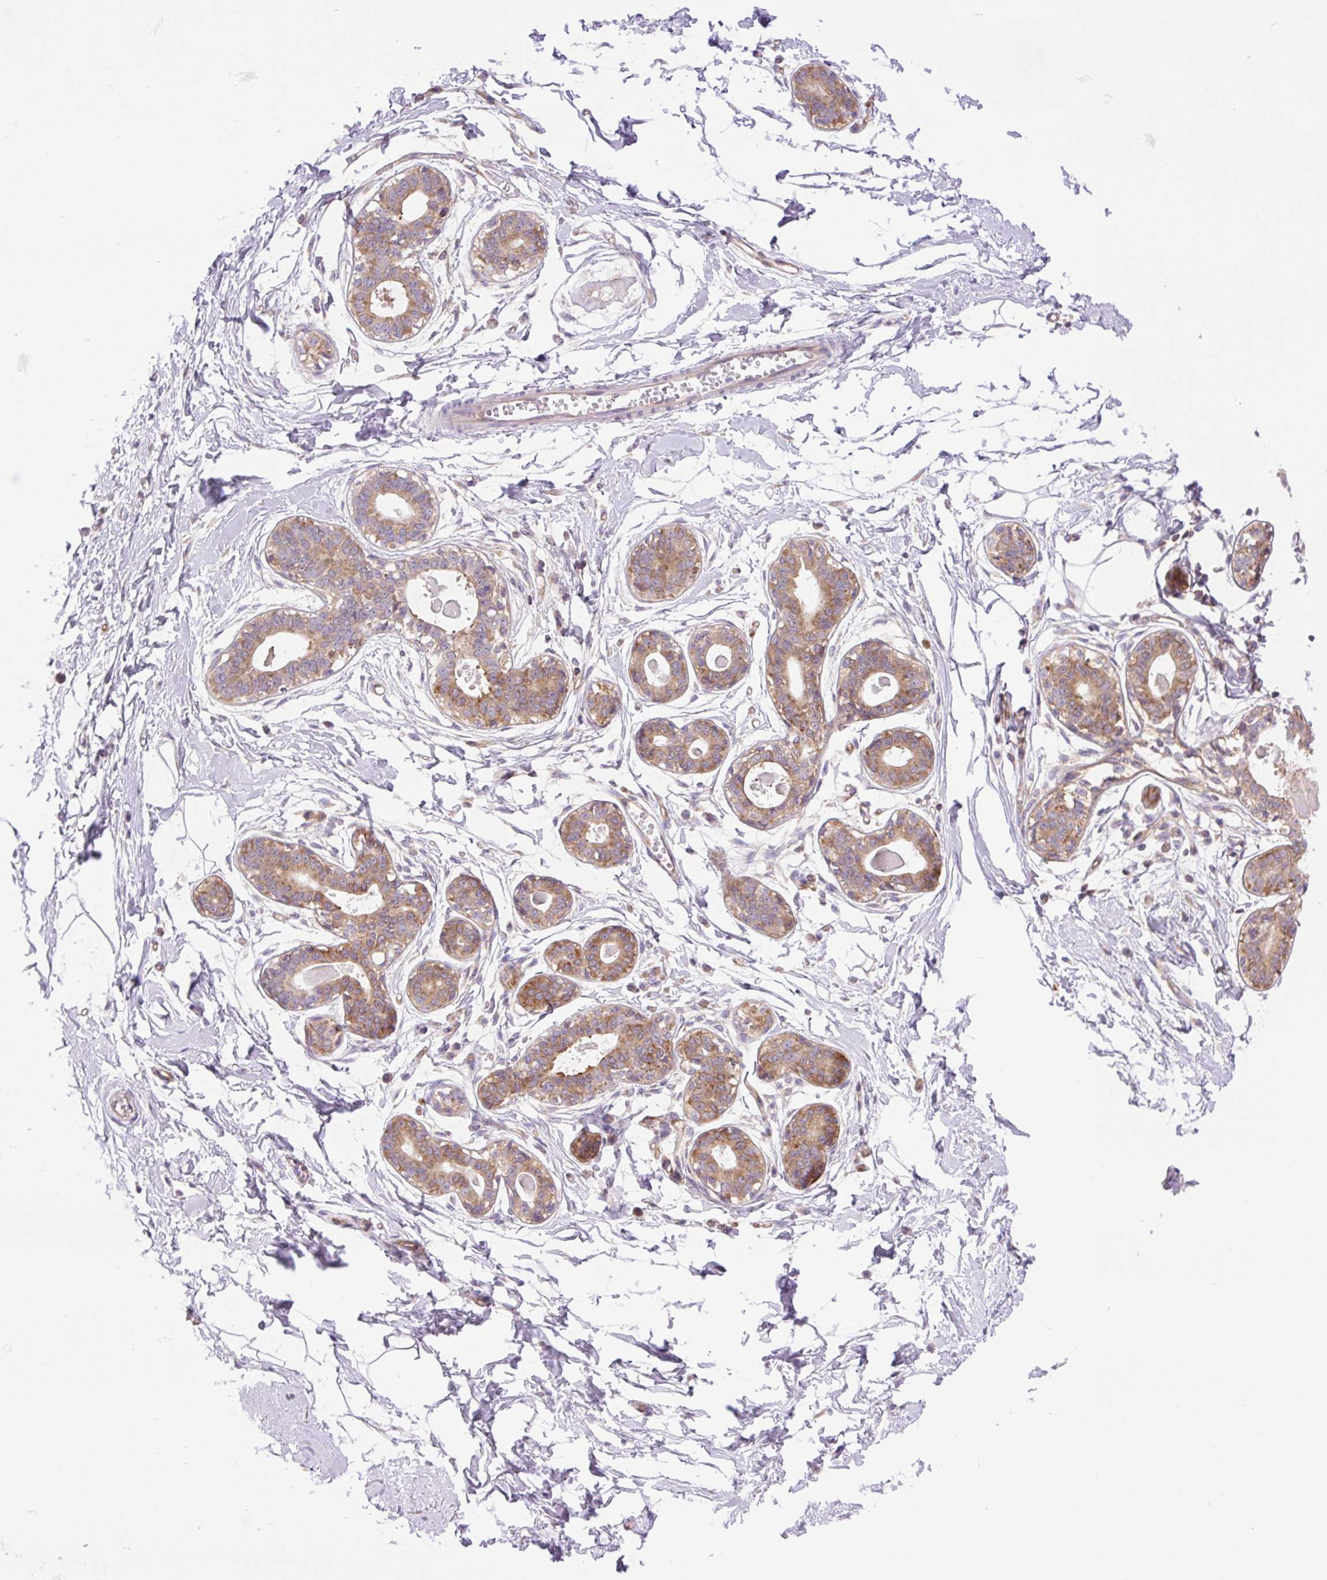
{"staining": {"intensity": "negative", "quantity": "none", "location": "none"}, "tissue": "breast", "cell_type": "Adipocytes", "image_type": "normal", "snomed": [{"axis": "morphology", "description": "Normal tissue, NOS"}, {"axis": "topography", "description": "Breast"}], "caption": "Immunohistochemistry (IHC) of benign human breast reveals no staining in adipocytes.", "gene": "MINK1", "patient": {"sex": "female", "age": 45}}